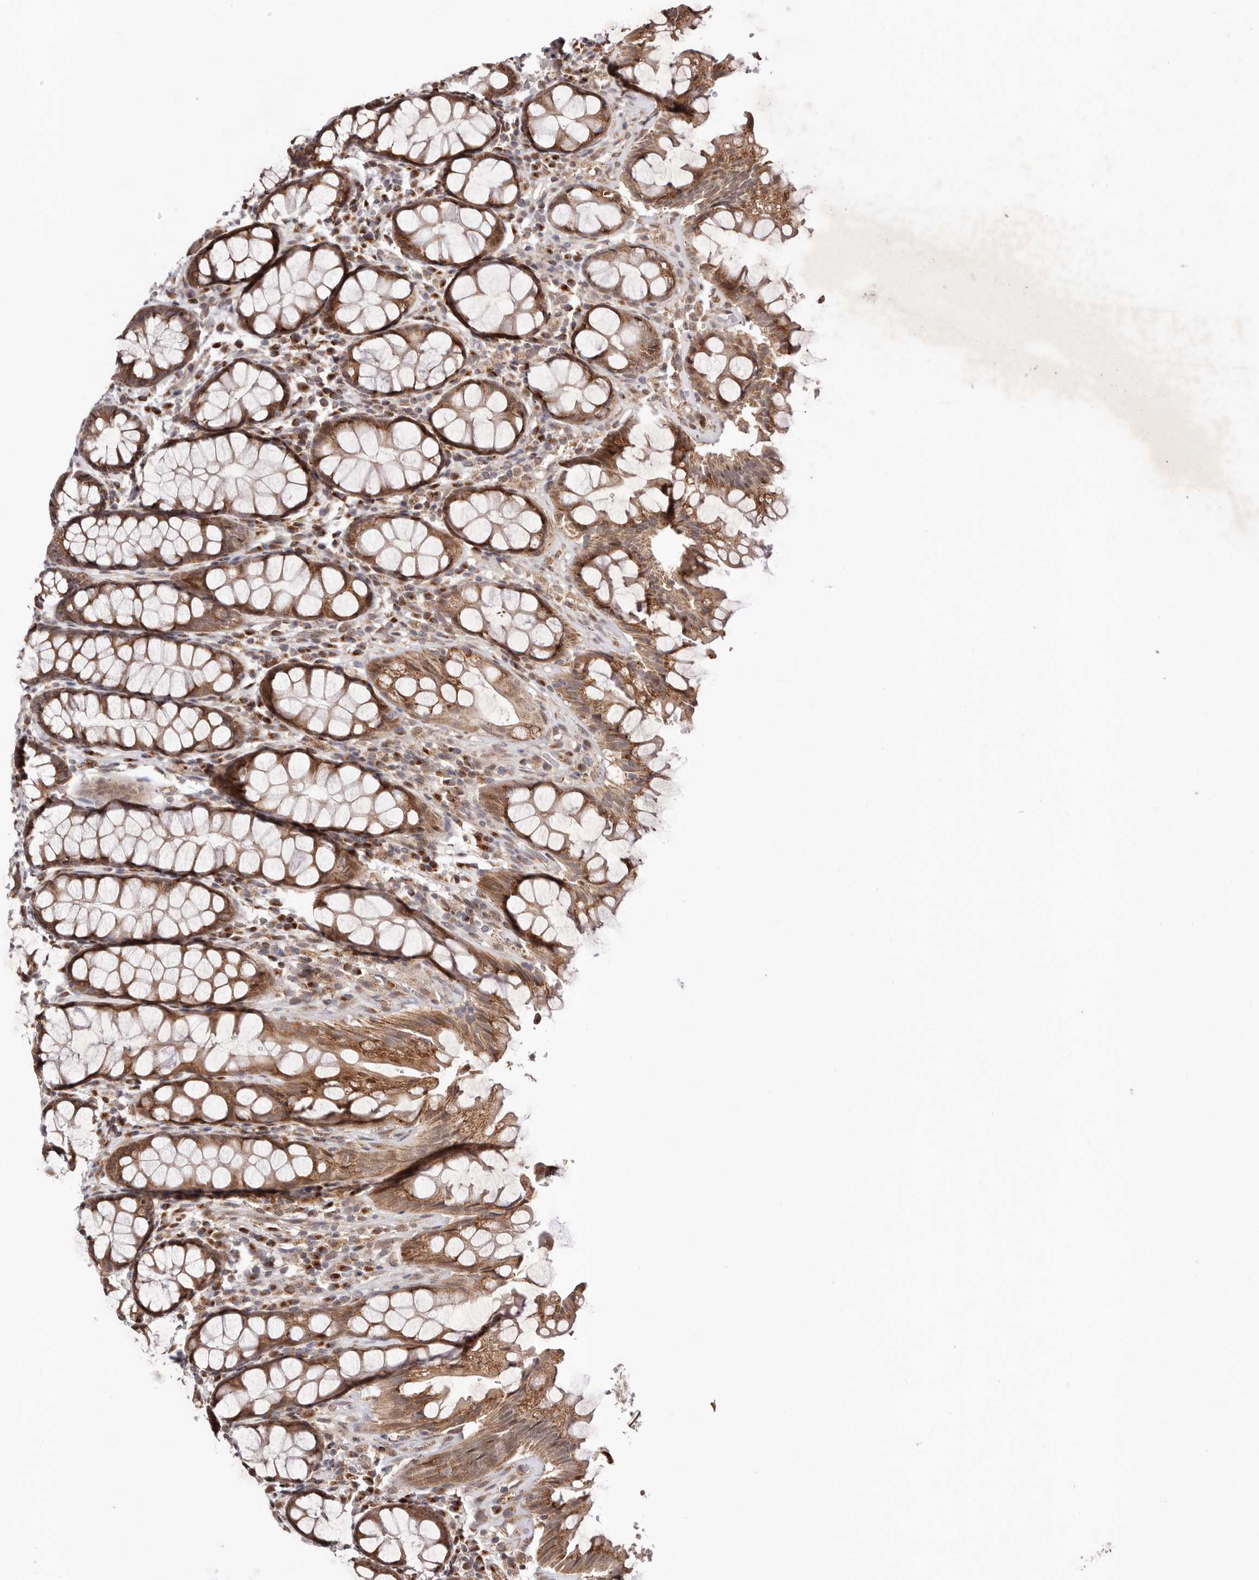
{"staining": {"intensity": "moderate", "quantity": ">75%", "location": "cytoplasmic/membranous"}, "tissue": "rectum", "cell_type": "Glandular cells", "image_type": "normal", "snomed": [{"axis": "morphology", "description": "Normal tissue, NOS"}, {"axis": "topography", "description": "Rectum"}], "caption": "Protein expression analysis of normal human rectum reveals moderate cytoplasmic/membranous positivity in approximately >75% of glandular cells. (DAB (3,3'-diaminobenzidine) = brown stain, brightfield microscopy at high magnification).", "gene": "EGR3", "patient": {"sex": "male", "age": 64}}